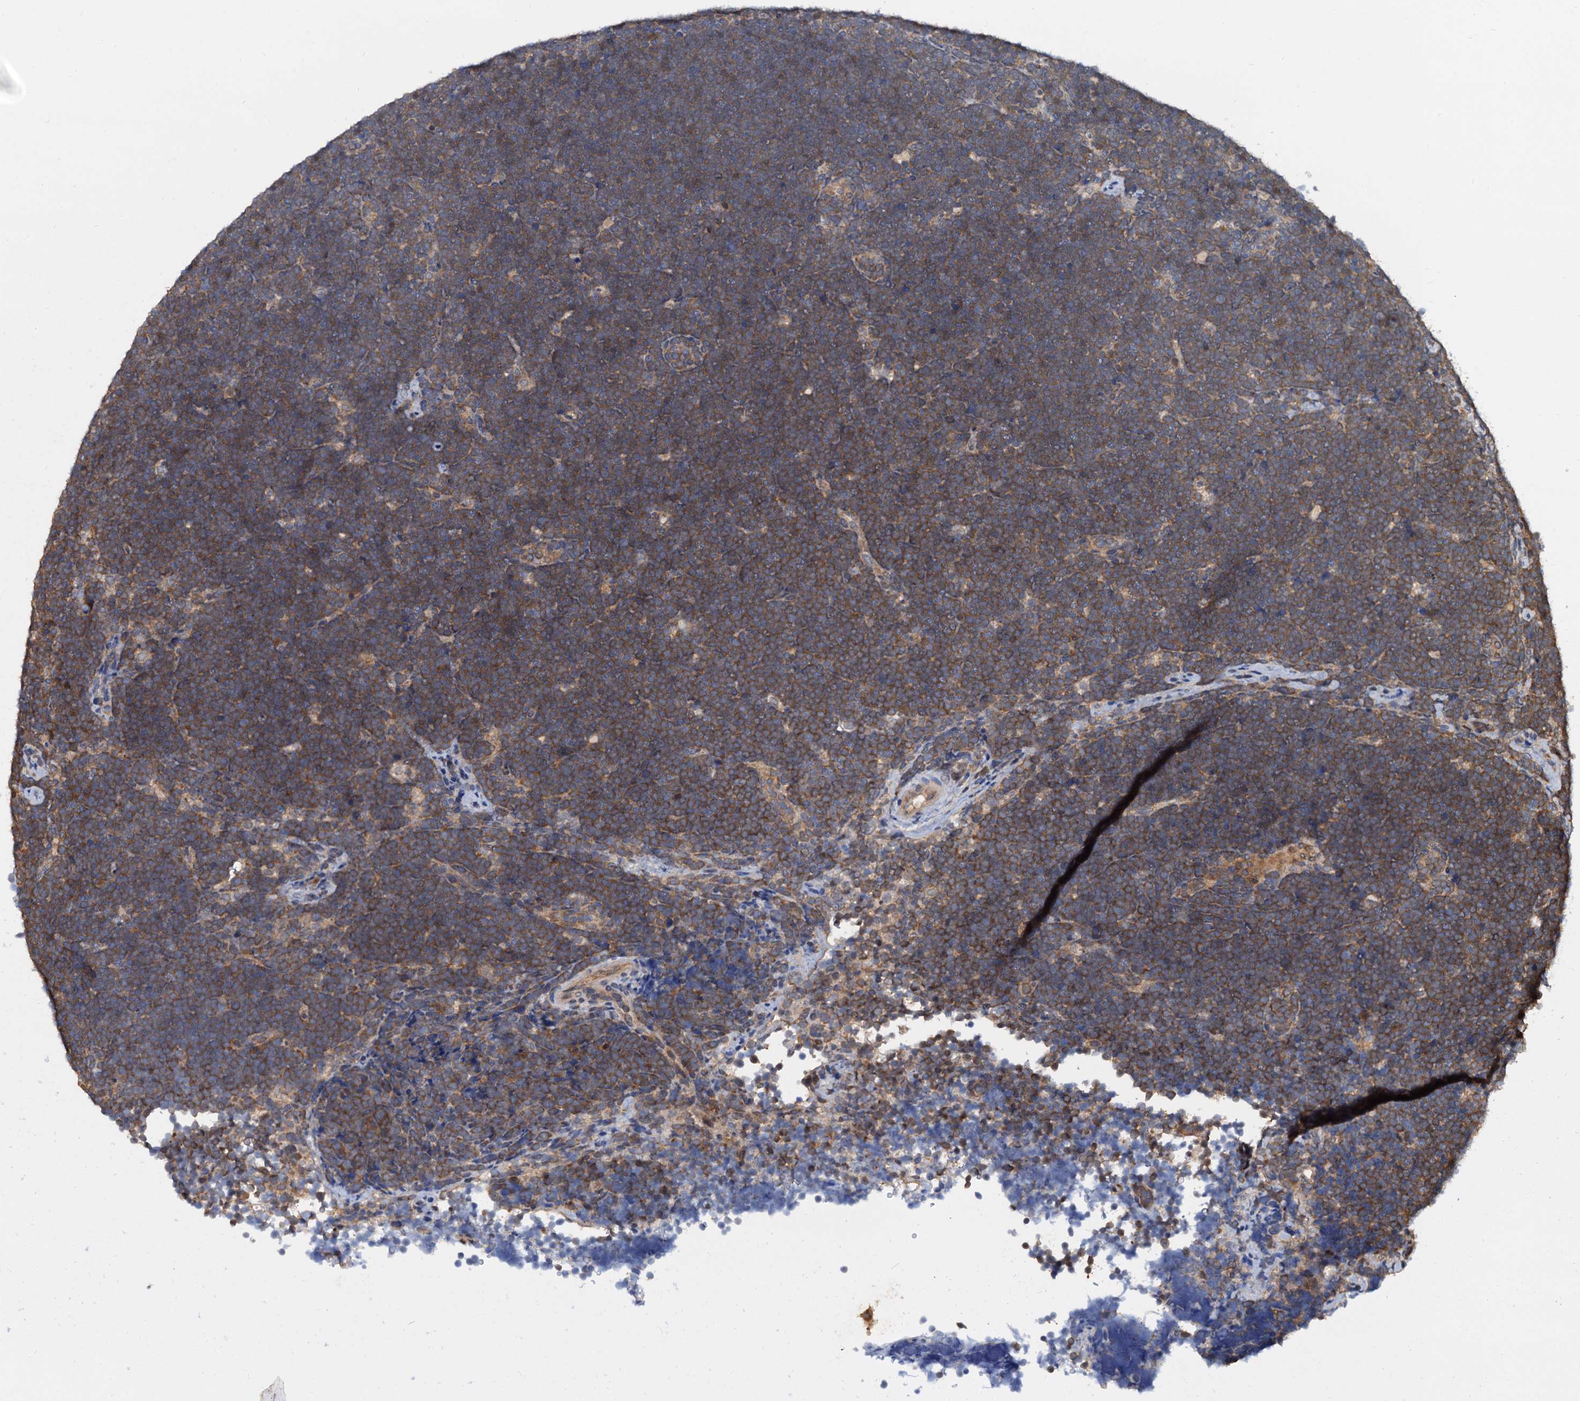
{"staining": {"intensity": "moderate", "quantity": ">75%", "location": "cytoplasmic/membranous"}, "tissue": "lymphoma", "cell_type": "Tumor cells", "image_type": "cancer", "snomed": [{"axis": "morphology", "description": "Malignant lymphoma, non-Hodgkin's type, High grade"}, {"axis": "topography", "description": "Lymph node"}], "caption": "Moderate cytoplasmic/membranous positivity for a protein is present in approximately >75% of tumor cells of lymphoma using IHC.", "gene": "PTGES3", "patient": {"sex": "male", "age": 13}}